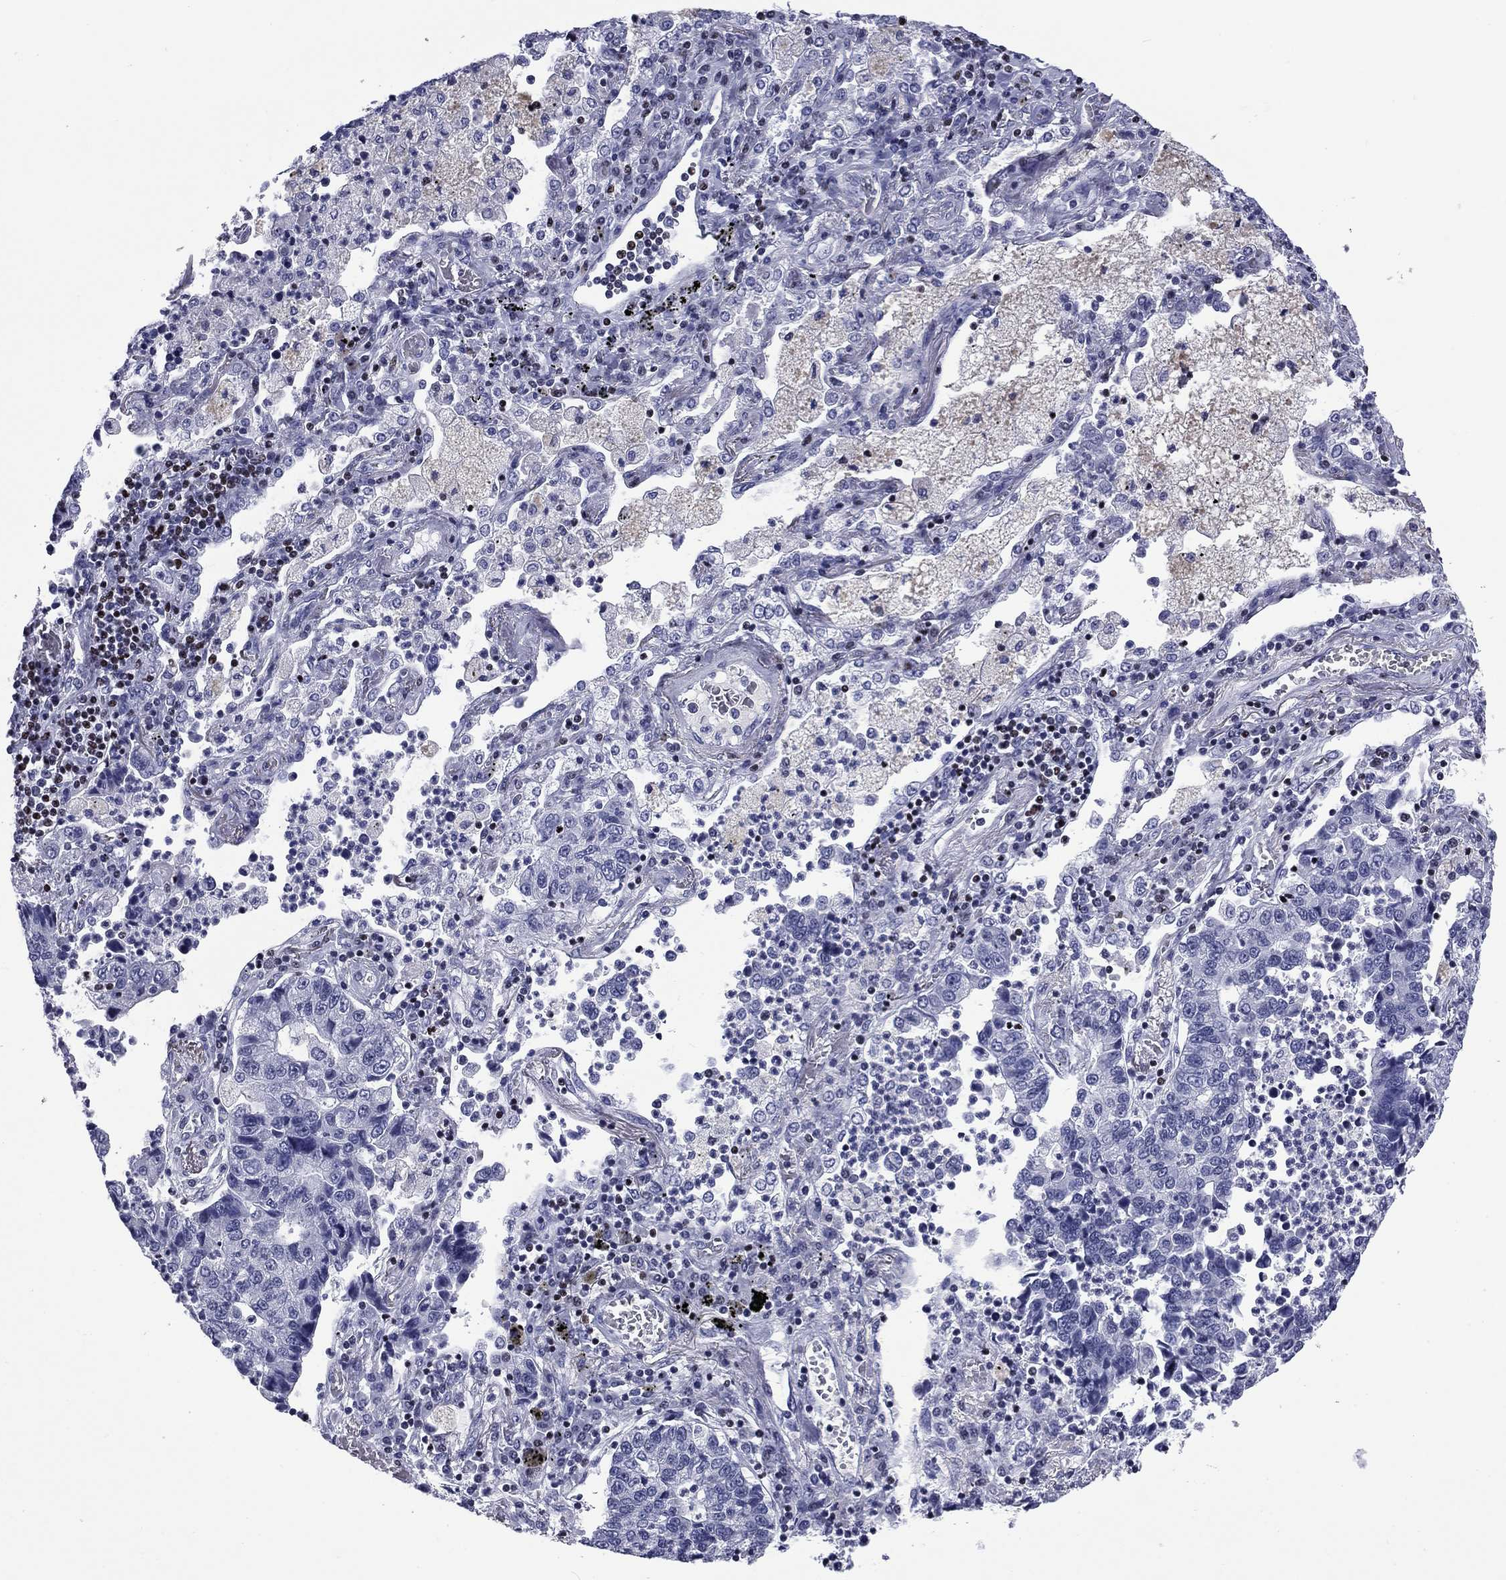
{"staining": {"intensity": "negative", "quantity": "none", "location": "none"}, "tissue": "lung cancer", "cell_type": "Tumor cells", "image_type": "cancer", "snomed": [{"axis": "morphology", "description": "Adenocarcinoma, NOS"}, {"axis": "topography", "description": "Lung"}], "caption": "Tumor cells are negative for protein expression in human lung cancer.", "gene": "IKZF3", "patient": {"sex": "female", "age": 57}}